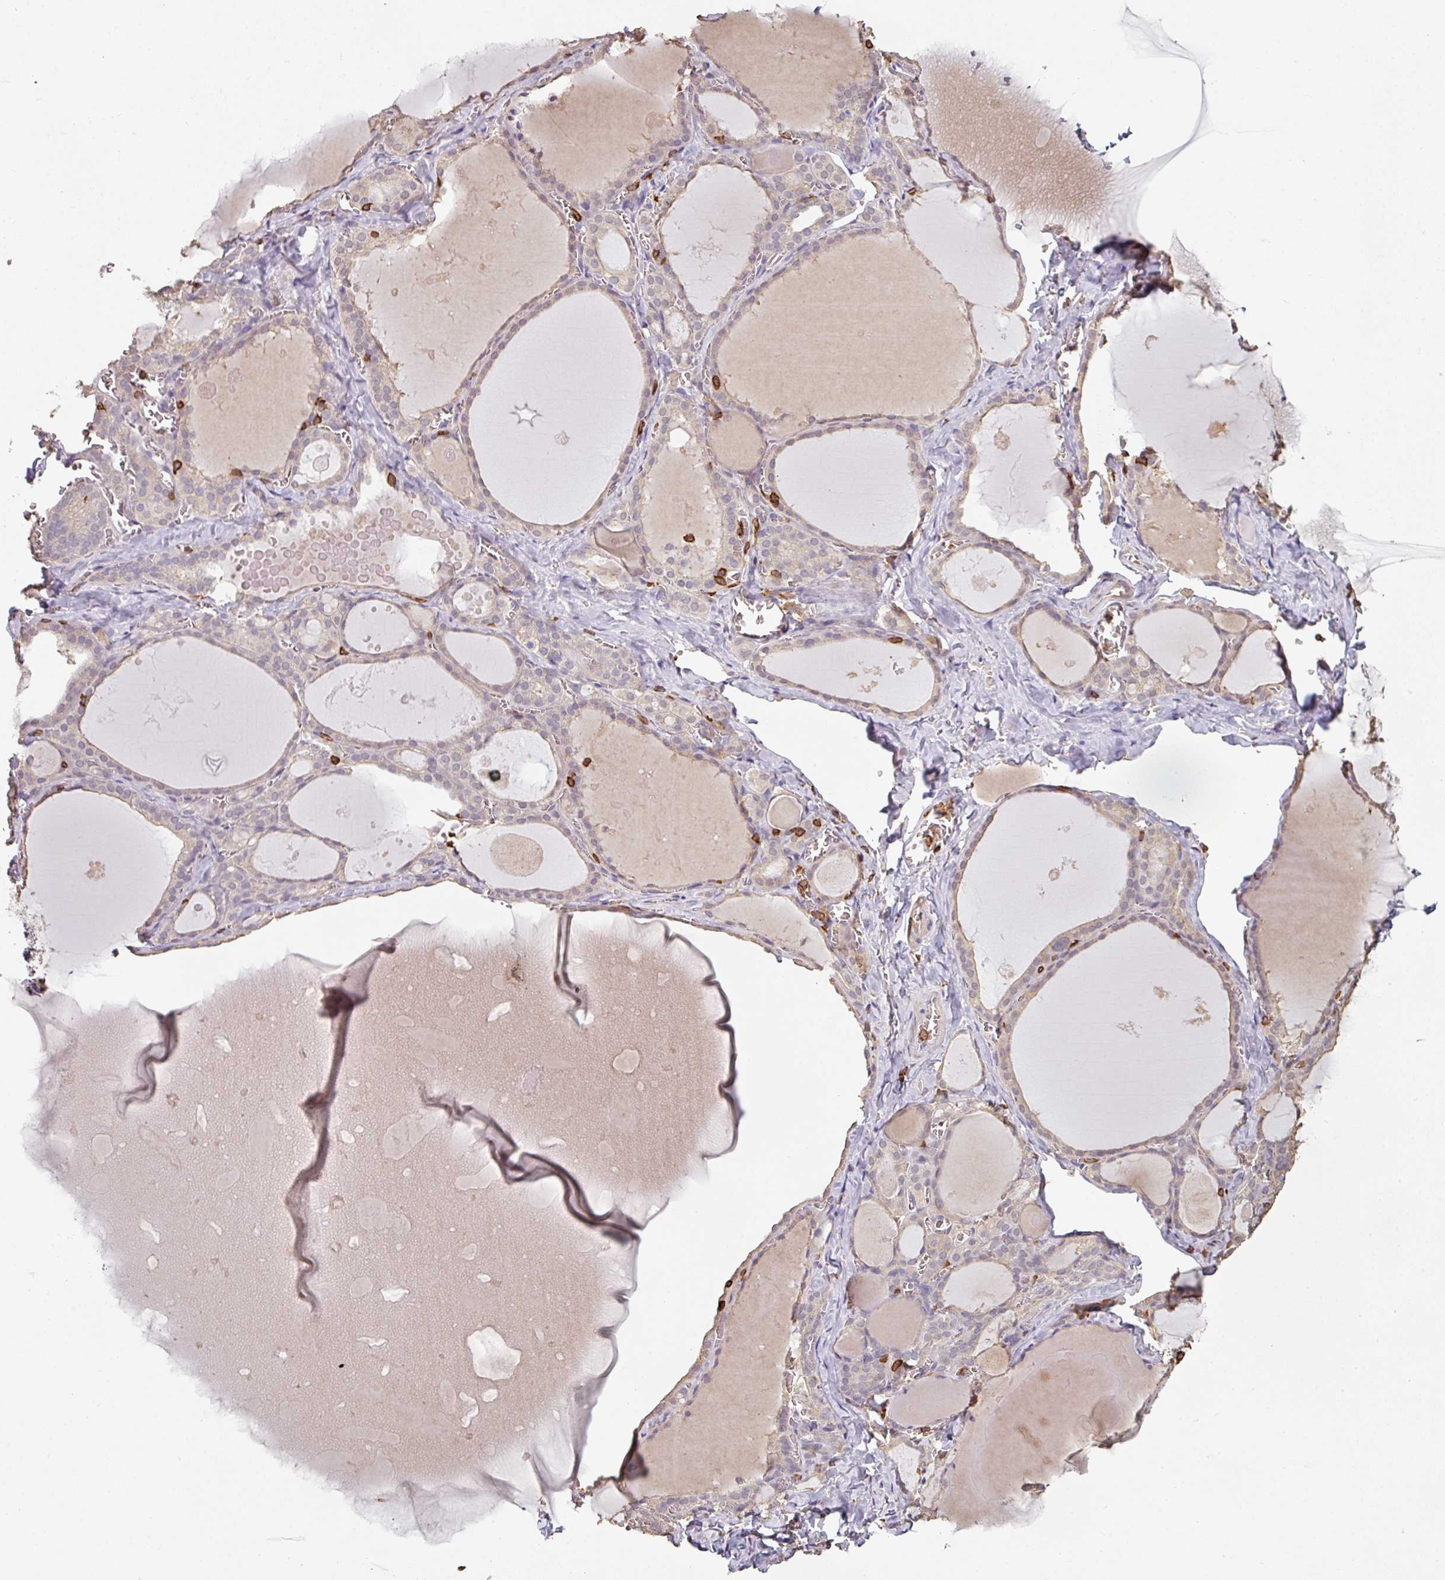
{"staining": {"intensity": "weak", "quantity": "<25%", "location": "cytoplasmic/membranous"}, "tissue": "thyroid gland", "cell_type": "Glandular cells", "image_type": "normal", "snomed": [{"axis": "morphology", "description": "Normal tissue, NOS"}, {"axis": "topography", "description": "Thyroid gland"}], "caption": "Immunohistochemistry (IHC) of unremarkable human thyroid gland demonstrates no staining in glandular cells.", "gene": "OLFML2B", "patient": {"sex": "male", "age": 56}}